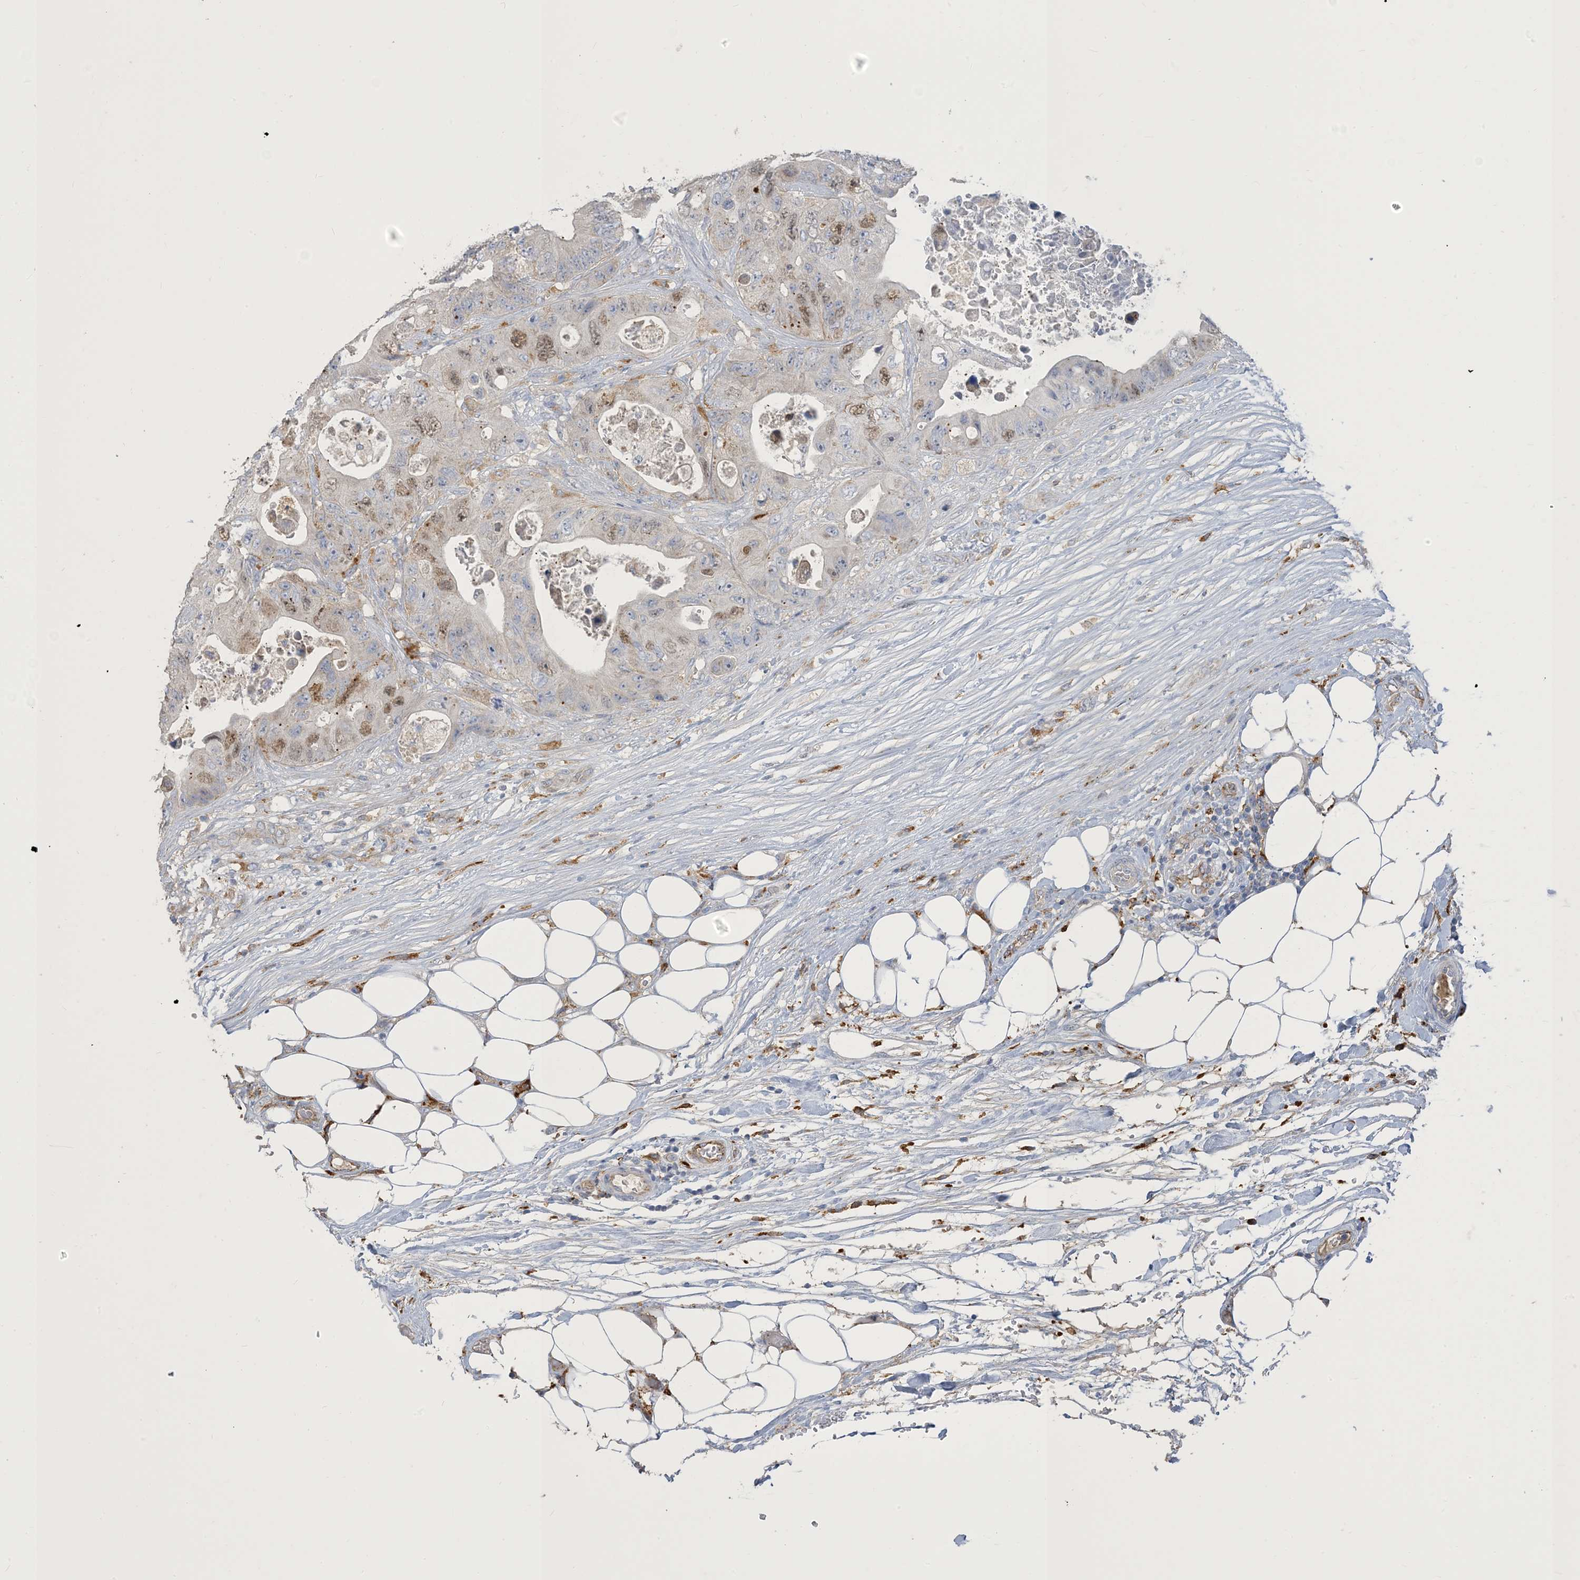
{"staining": {"intensity": "moderate", "quantity": "<25%", "location": "nuclear"}, "tissue": "colorectal cancer", "cell_type": "Tumor cells", "image_type": "cancer", "snomed": [{"axis": "morphology", "description": "Adenocarcinoma, NOS"}, {"axis": "topography", "description": "Colon"}], "caption": "Immunohistochemical staining of colorectal cancer shows moderate nuclear protein positivity in about <25% of tumor cells.", "gene": "PEAR1", "patient": {"sex": "female", "age": 46}}